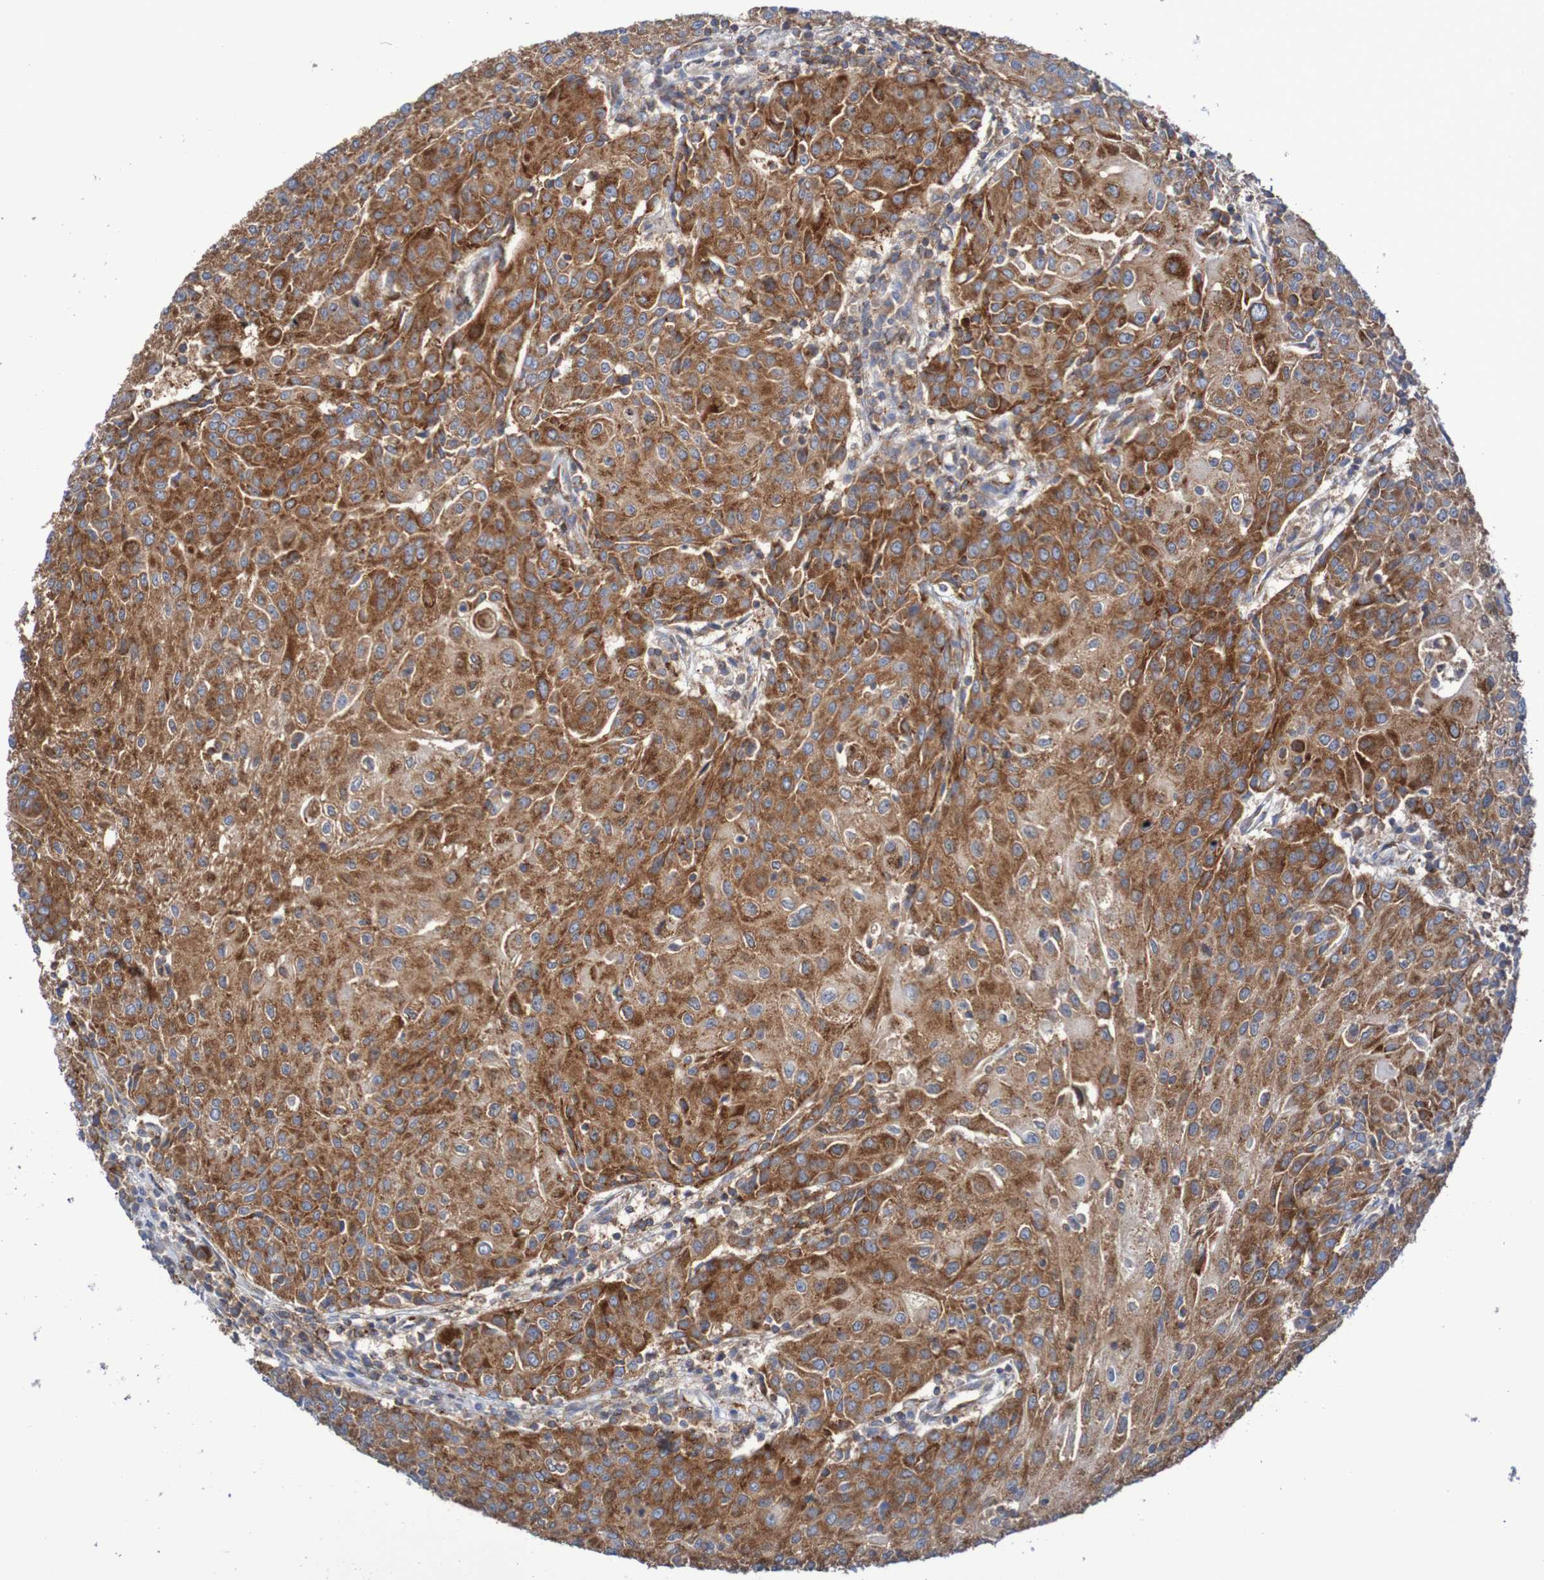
{"staining": {"intensity": "moderate", "quantity": ">75%", "location": "cytoplasmic/membranous"}, "tissue": "urothelial cancer", "cell_type": "Tumor cells", "image_type": "cancer", "snomed": [{"axis": "morphology", "description": "Urothelial carcinoma, High grade"}, {"axis": "topography", "description": "Urinary bladder"}], "caption": "DAB (3,3'-diaminobenzidine) immunohistochemical staining of urothelial carcinoma (high-grade) reveals moderate cytoplasmic/membranous protein positivity in about >75% of tumor cells.", "gene": "FXR2", "patient": {"sex": "female", "age": 85}}